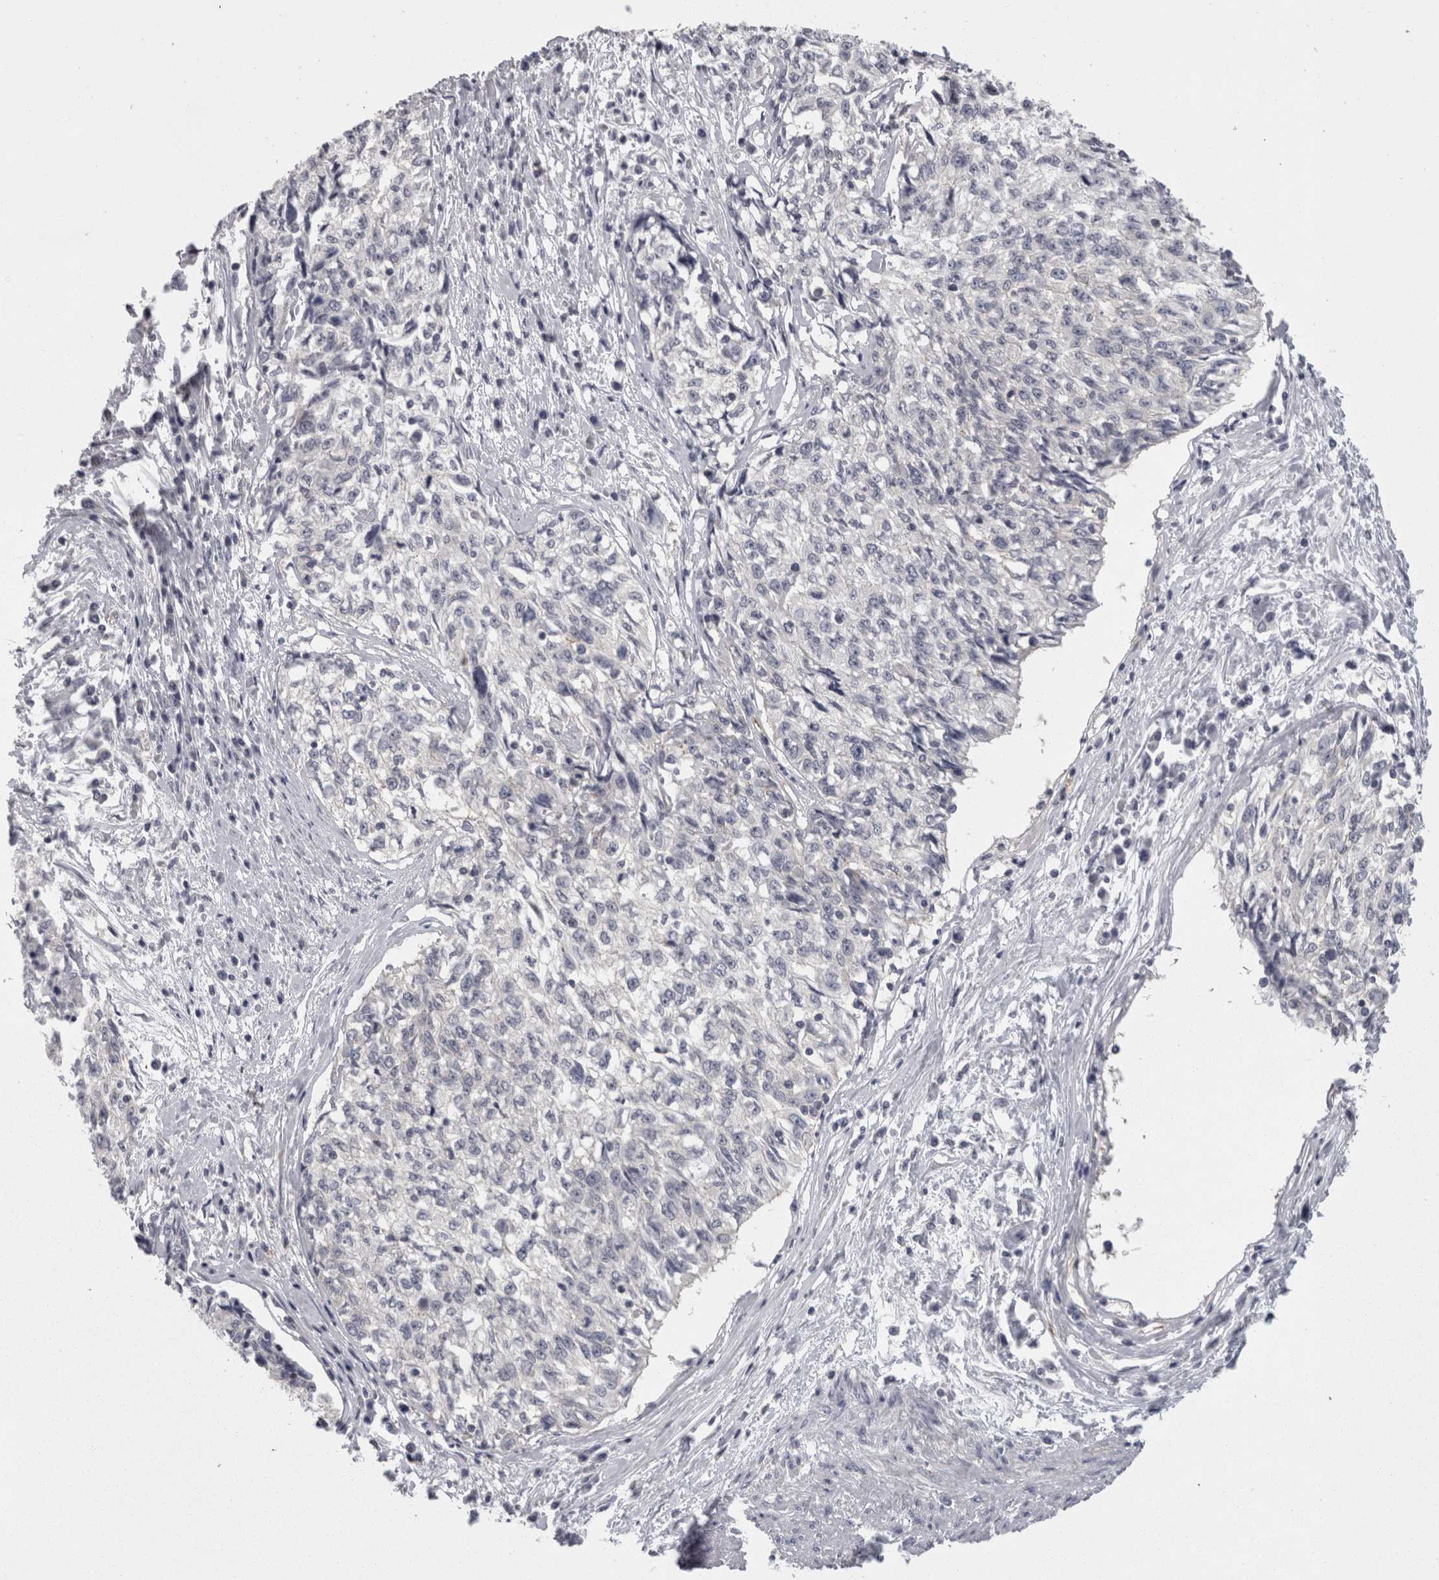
{"staining": {"intensity": "negative", "quantity": "none", "location": "none"}, "tissue": "cervical cancer", "cell_type": "Tumor cells", "image_type": "cancer", "snomed": [{"axis": "morphology", "description": "Squamous cell carcinoma, NOS"}, {"axis": "topography", "description": "Cervix"}], "caption": "The photomicrograph reveals no staining of tumor cells in cervical cancer (squamous cell carcinoma).", "gene": "LYZL6", "patient": {"sex": "female", "age": 57}}